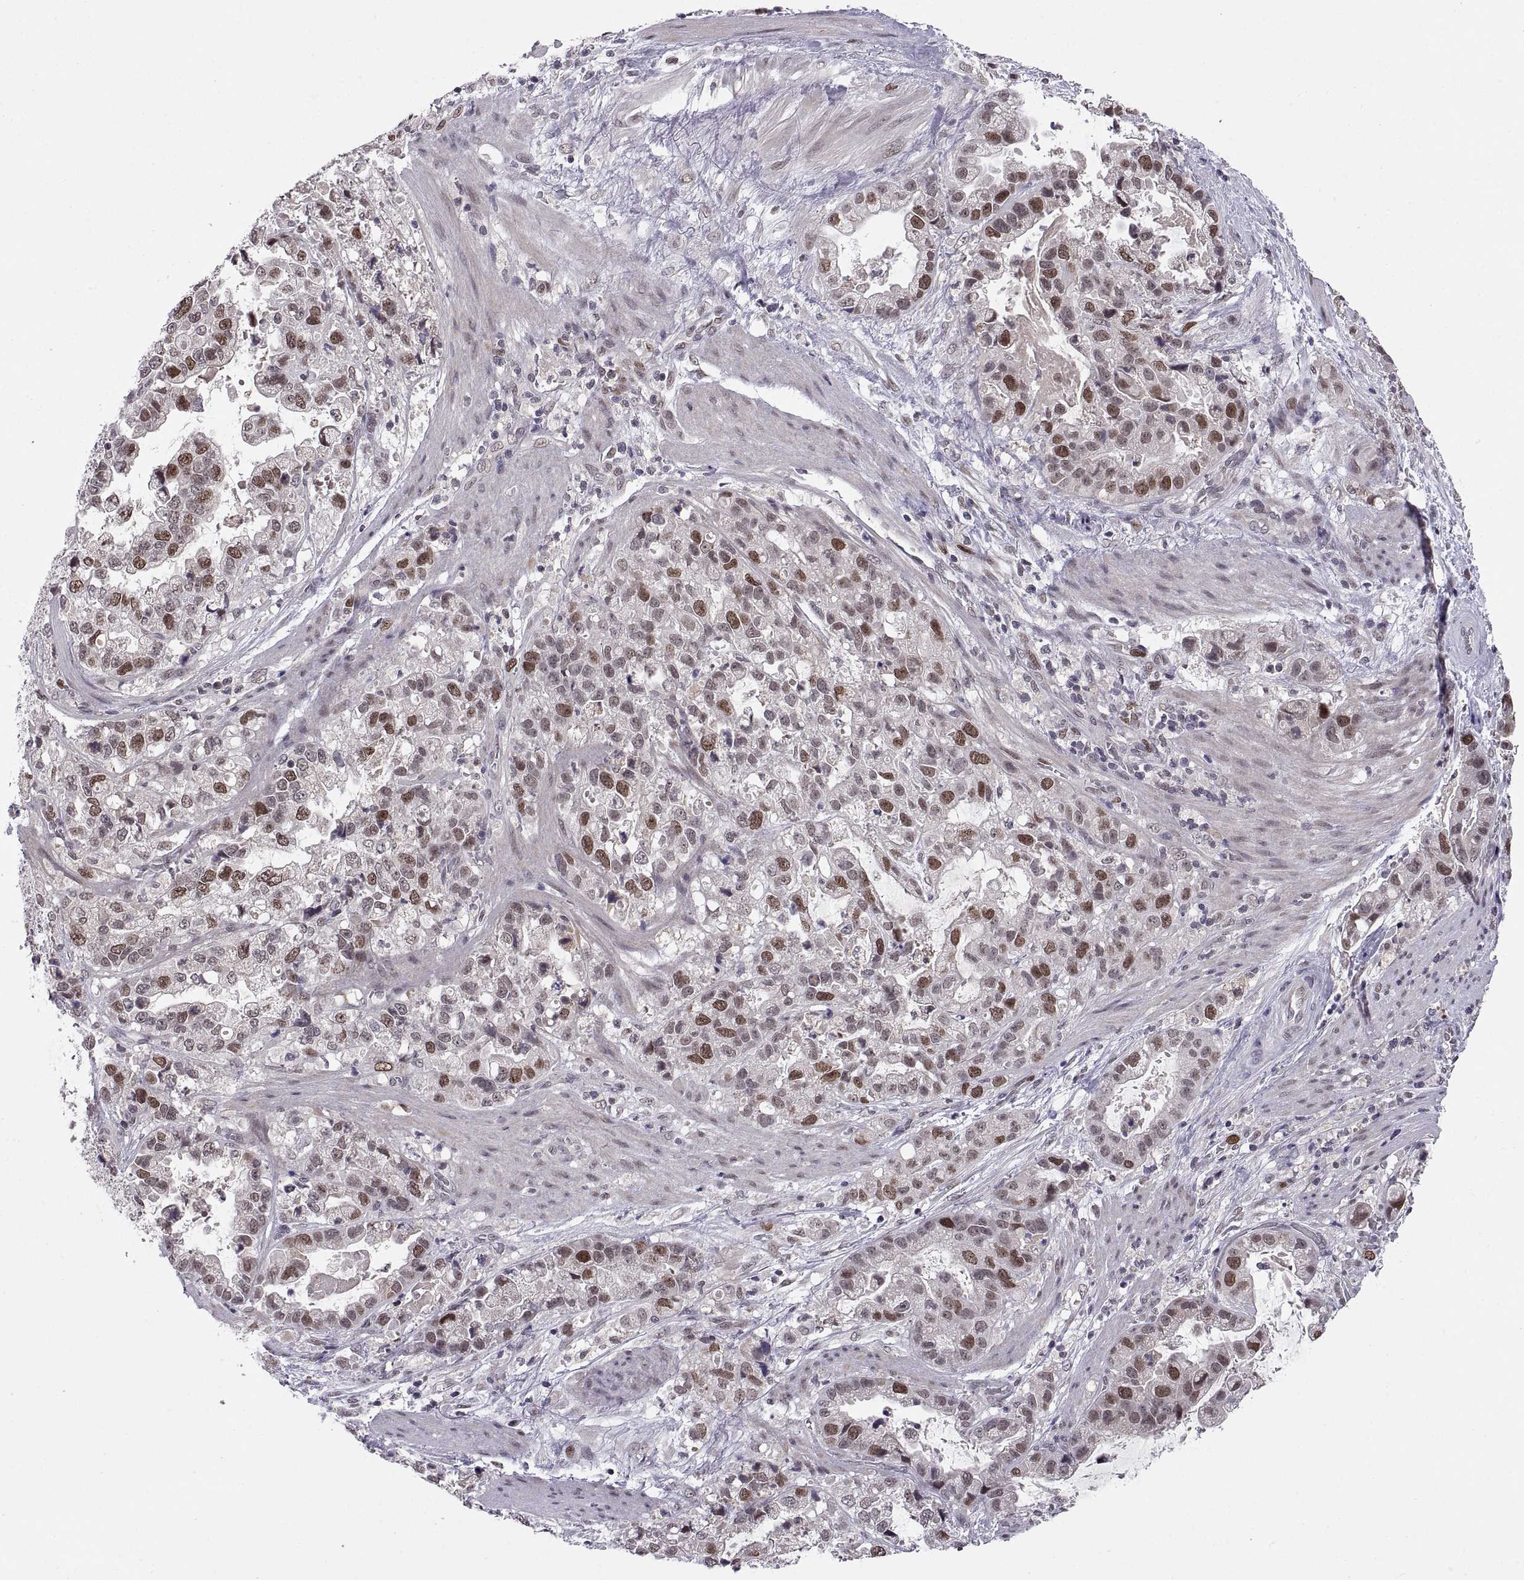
{"staining": {"intensity": "moderate", "quantity": "25%-75%", "location": "nuclear"}, "tissue": "stomach cancer", "cell_type": "Tumor cells", "image_type": "cancer", "snomed": [{"axis": "morphology", "description": "Adenocarcinoma, NOS"}, {"axis": "topography", "description": "Stomach"}], "caption": "Approximately 25%-75% of tumor cells in human stomach adenocarcinoma exhibit moderate nuclear protein expression as visualized by brown immunohistochemical staining.", "gene": "CHFR", "patient": {"sex": "male", "age": 59}}